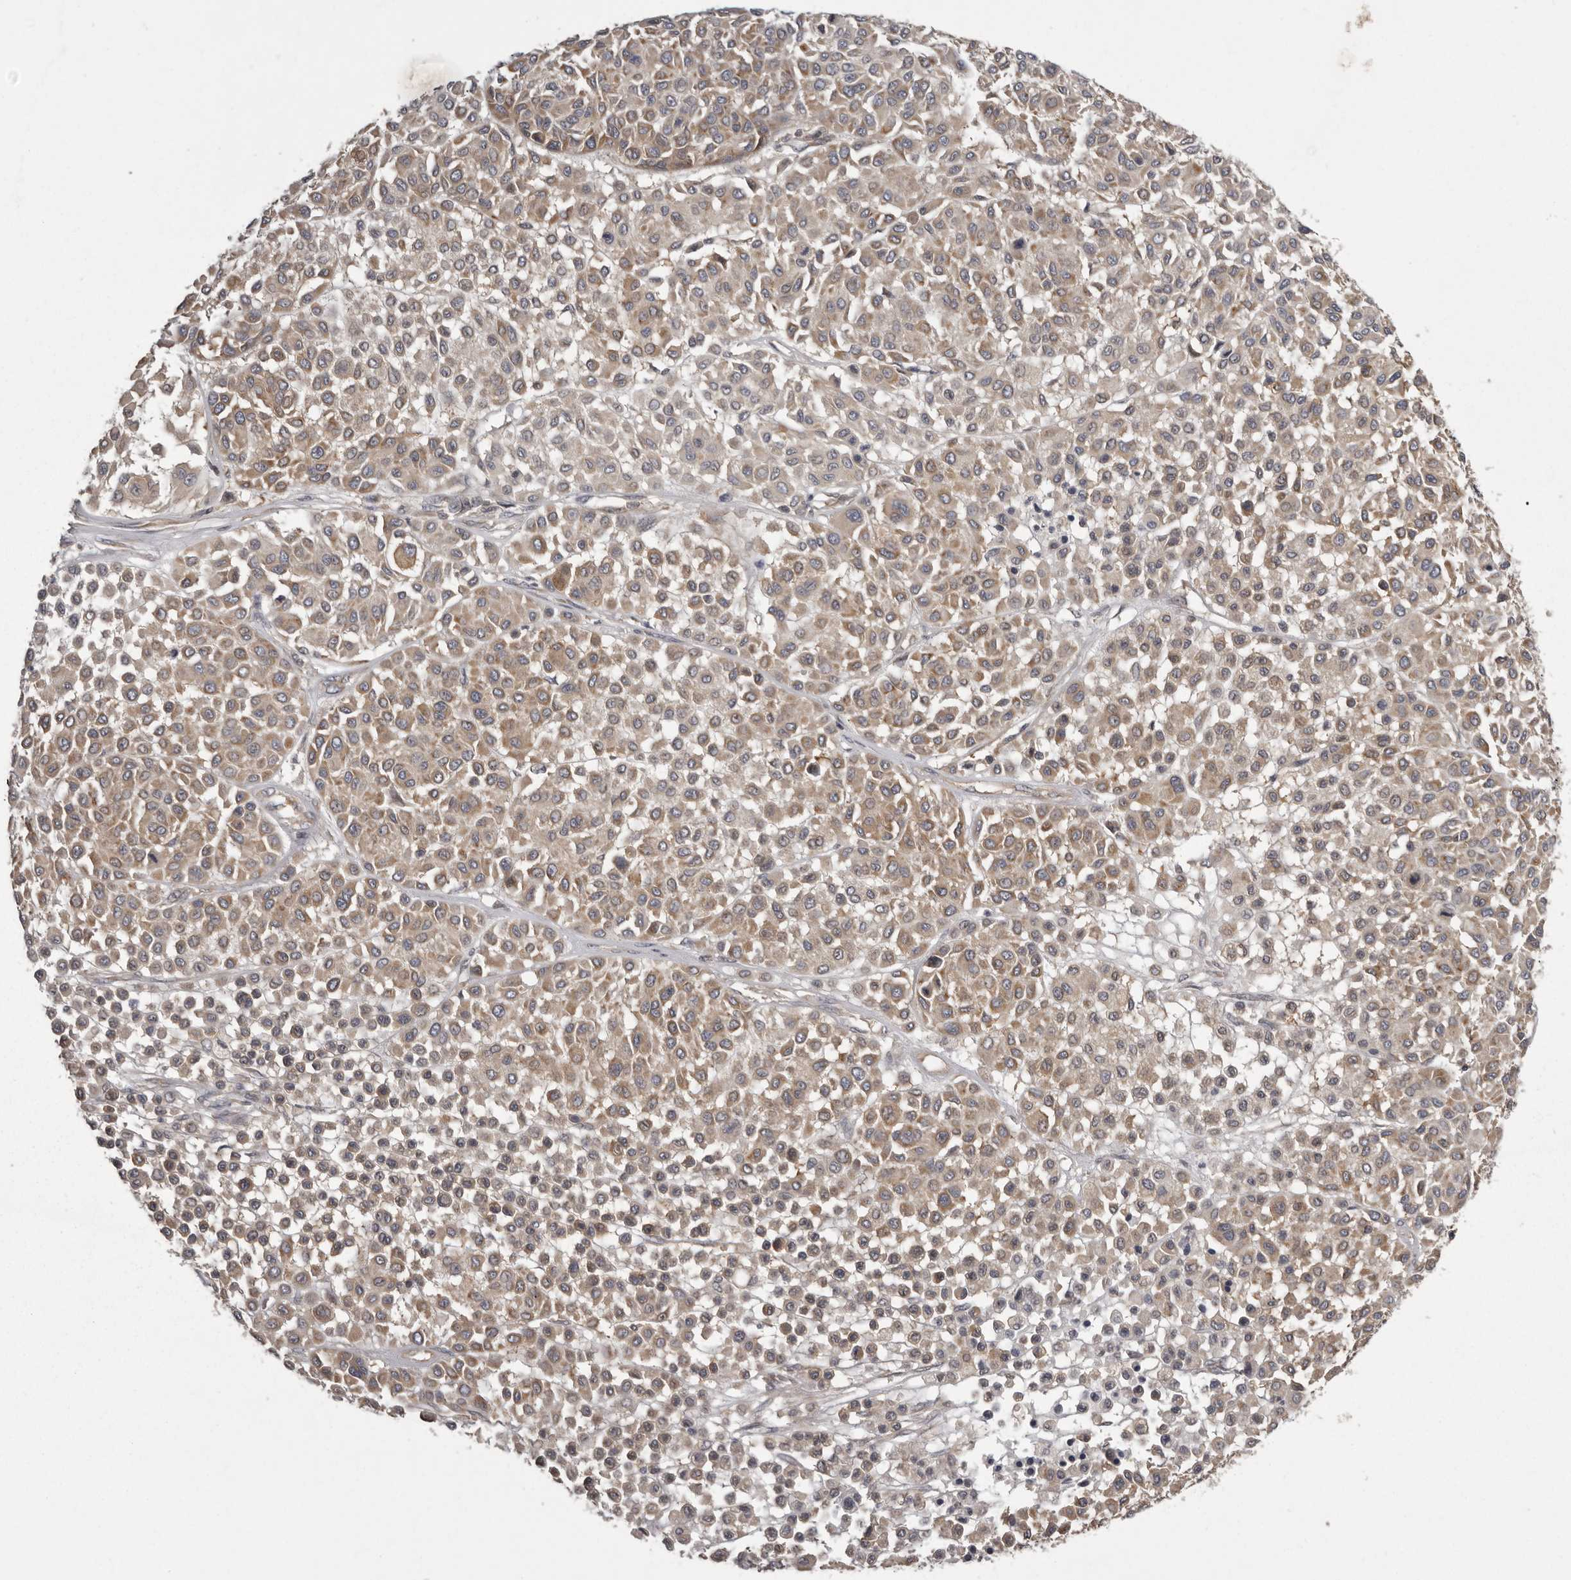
{"staining": {"intensity": "moderate", "quantity": ">75%", "location": "cytoplasmic/membranous"}, "tissue": "melanoma", "cell_type": "Tumor cells", "image_type": "cancer", "snomed": [{"axis": "morphology", "description": "Malignant melanoma, Metastatic site"}, {"axis": "topography", "description": "Soft tissue"}], "caption": "About >75% of tumor cells in malignant melanoma (metastatic site) demonstrate moderate cytoplasmic/membranous protein staining as visualized by brown immunohistochemical staining.", "gene": "DARS1", "patient": {"sex": "male", "age": 41}}